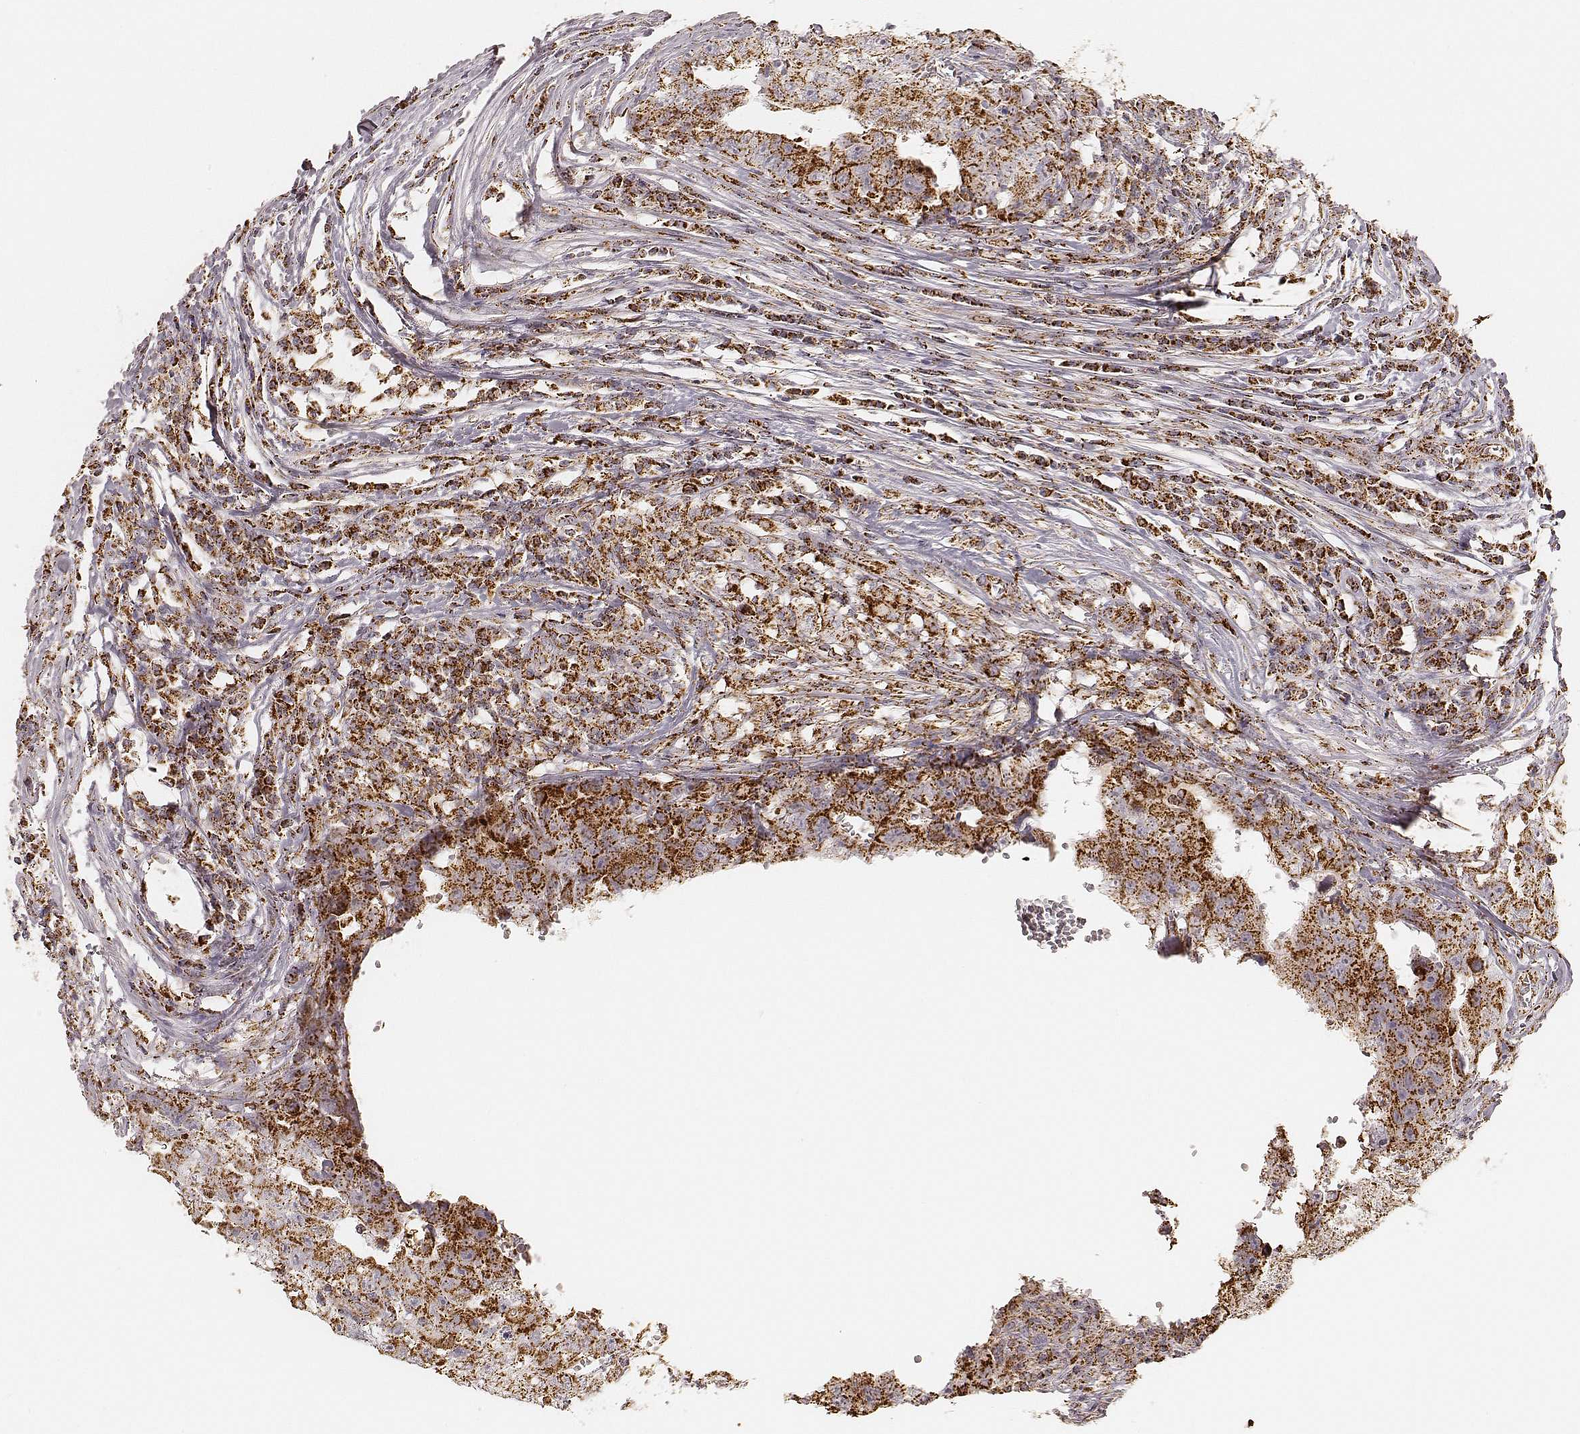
{"staining": {"intensity": "strong", "quantity": ">75%", "location": "cytoplasmic/membranous"}, "tissue": "testis cancer", "cell_type": "Tumor cells", "image_type": "cancer", "snomed": [{"axis": "morphology", "description": "Carcinoma, Embryonal, NOS"}, {"axis": "topography", "description": "Testis"}], "caption": "Immunohistochemistry histopathology image of testis cancer stained for a protein (brown), which demonstrates high levels of strong cytoplasmic/membranous staining in approximately >75% of tumor cells.", "gene": "CS", "patient": {"sex": "male", "age": 36}}